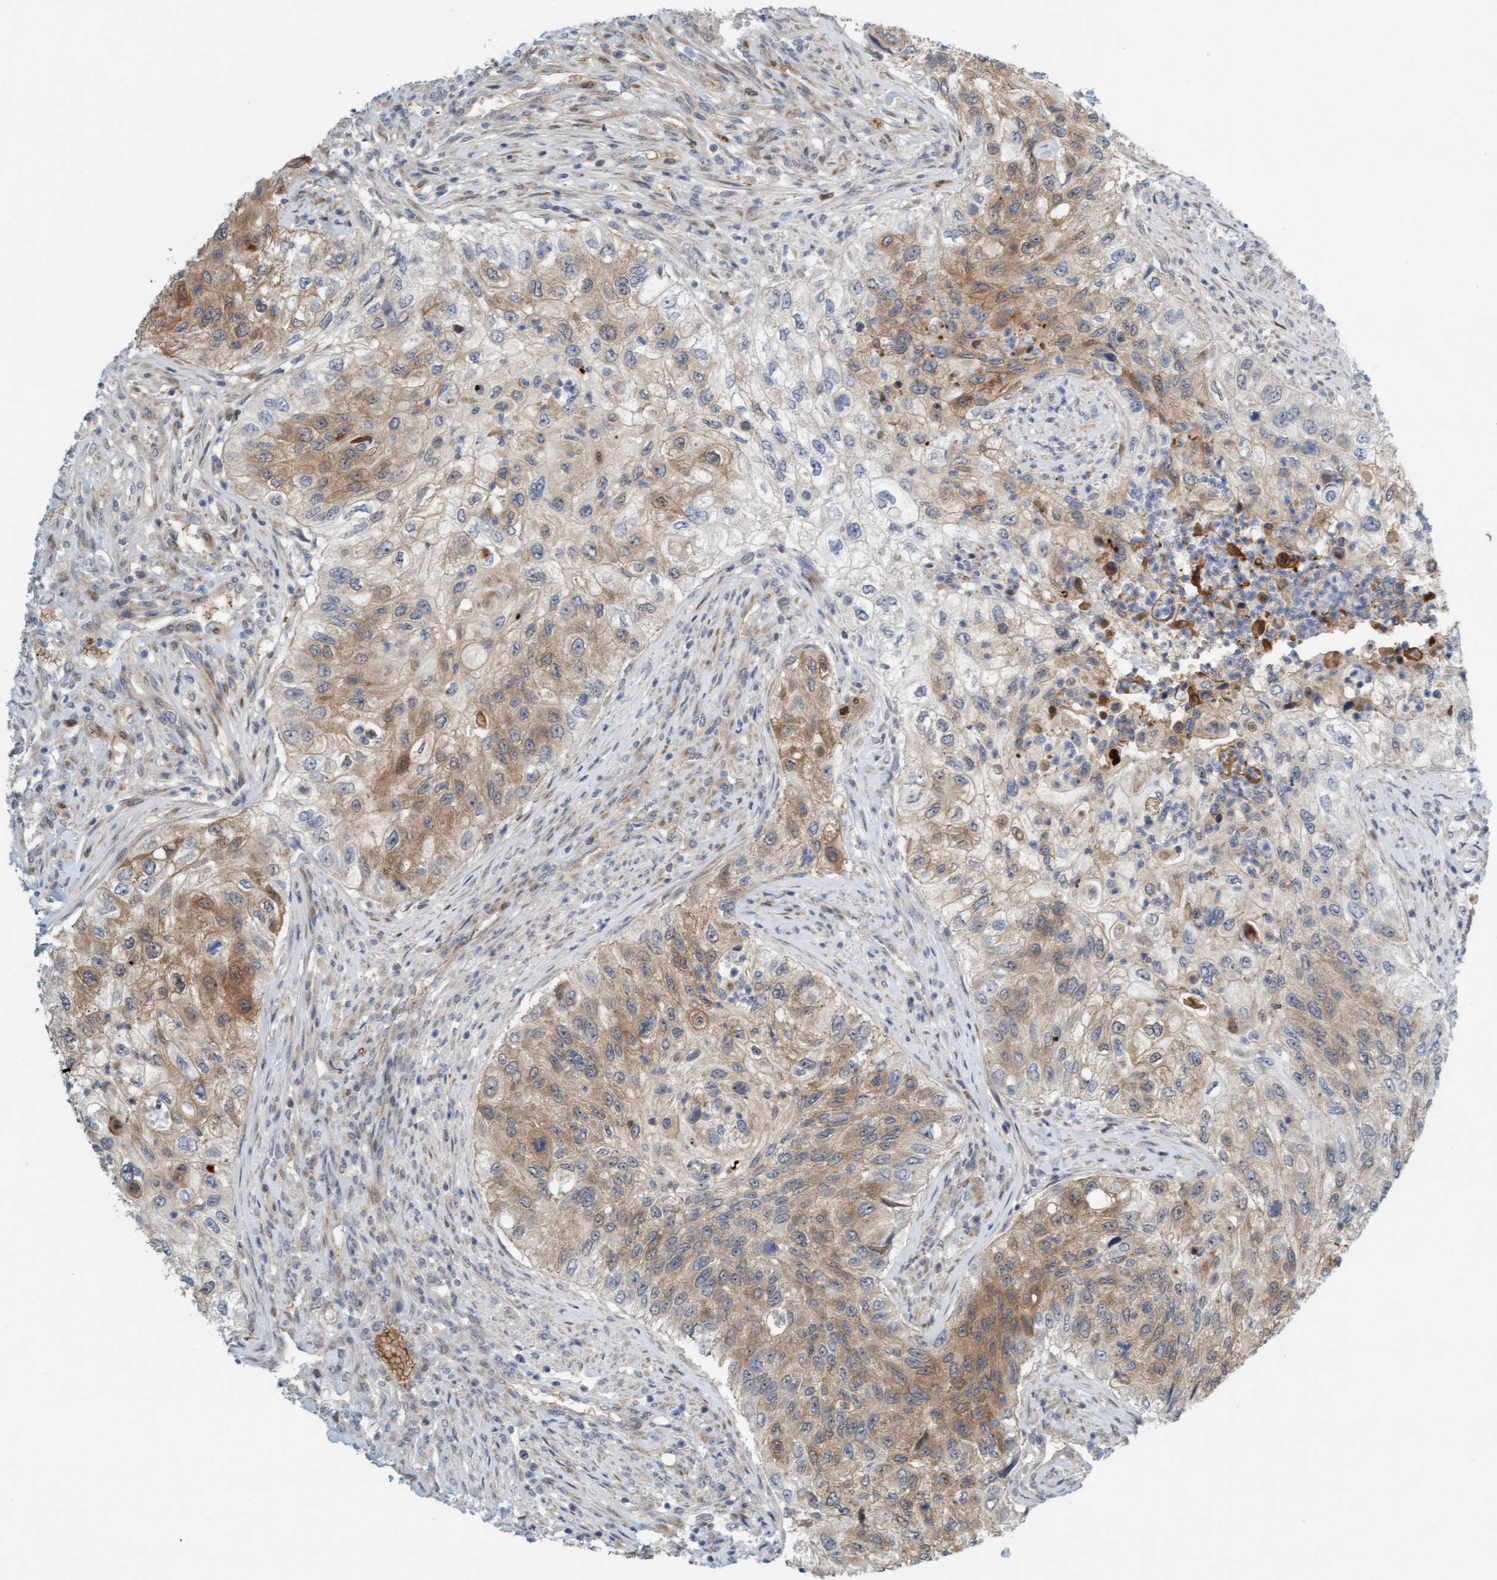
{"staining": {"intensity": "weak", "quantity": "25%-75%", "location": "cytoplasmic/membranous"}, "tissue": "urothelial cancer", "cell_type": "Tumor cells", "image_type": "cancer", "snomed": [{"axis": "morphology", "description": "Urothelial carcinoma, High grade"}, {"axis": "topography", "description": "Urinary bladder"}], "caption": "A brown stain highlights weak cytoplasmic/membranous expression of a protein in human urothelial cancer tumor cells.", "gene": "EIF4EBP1", "patient": {"sex": "female", "age": 60}}